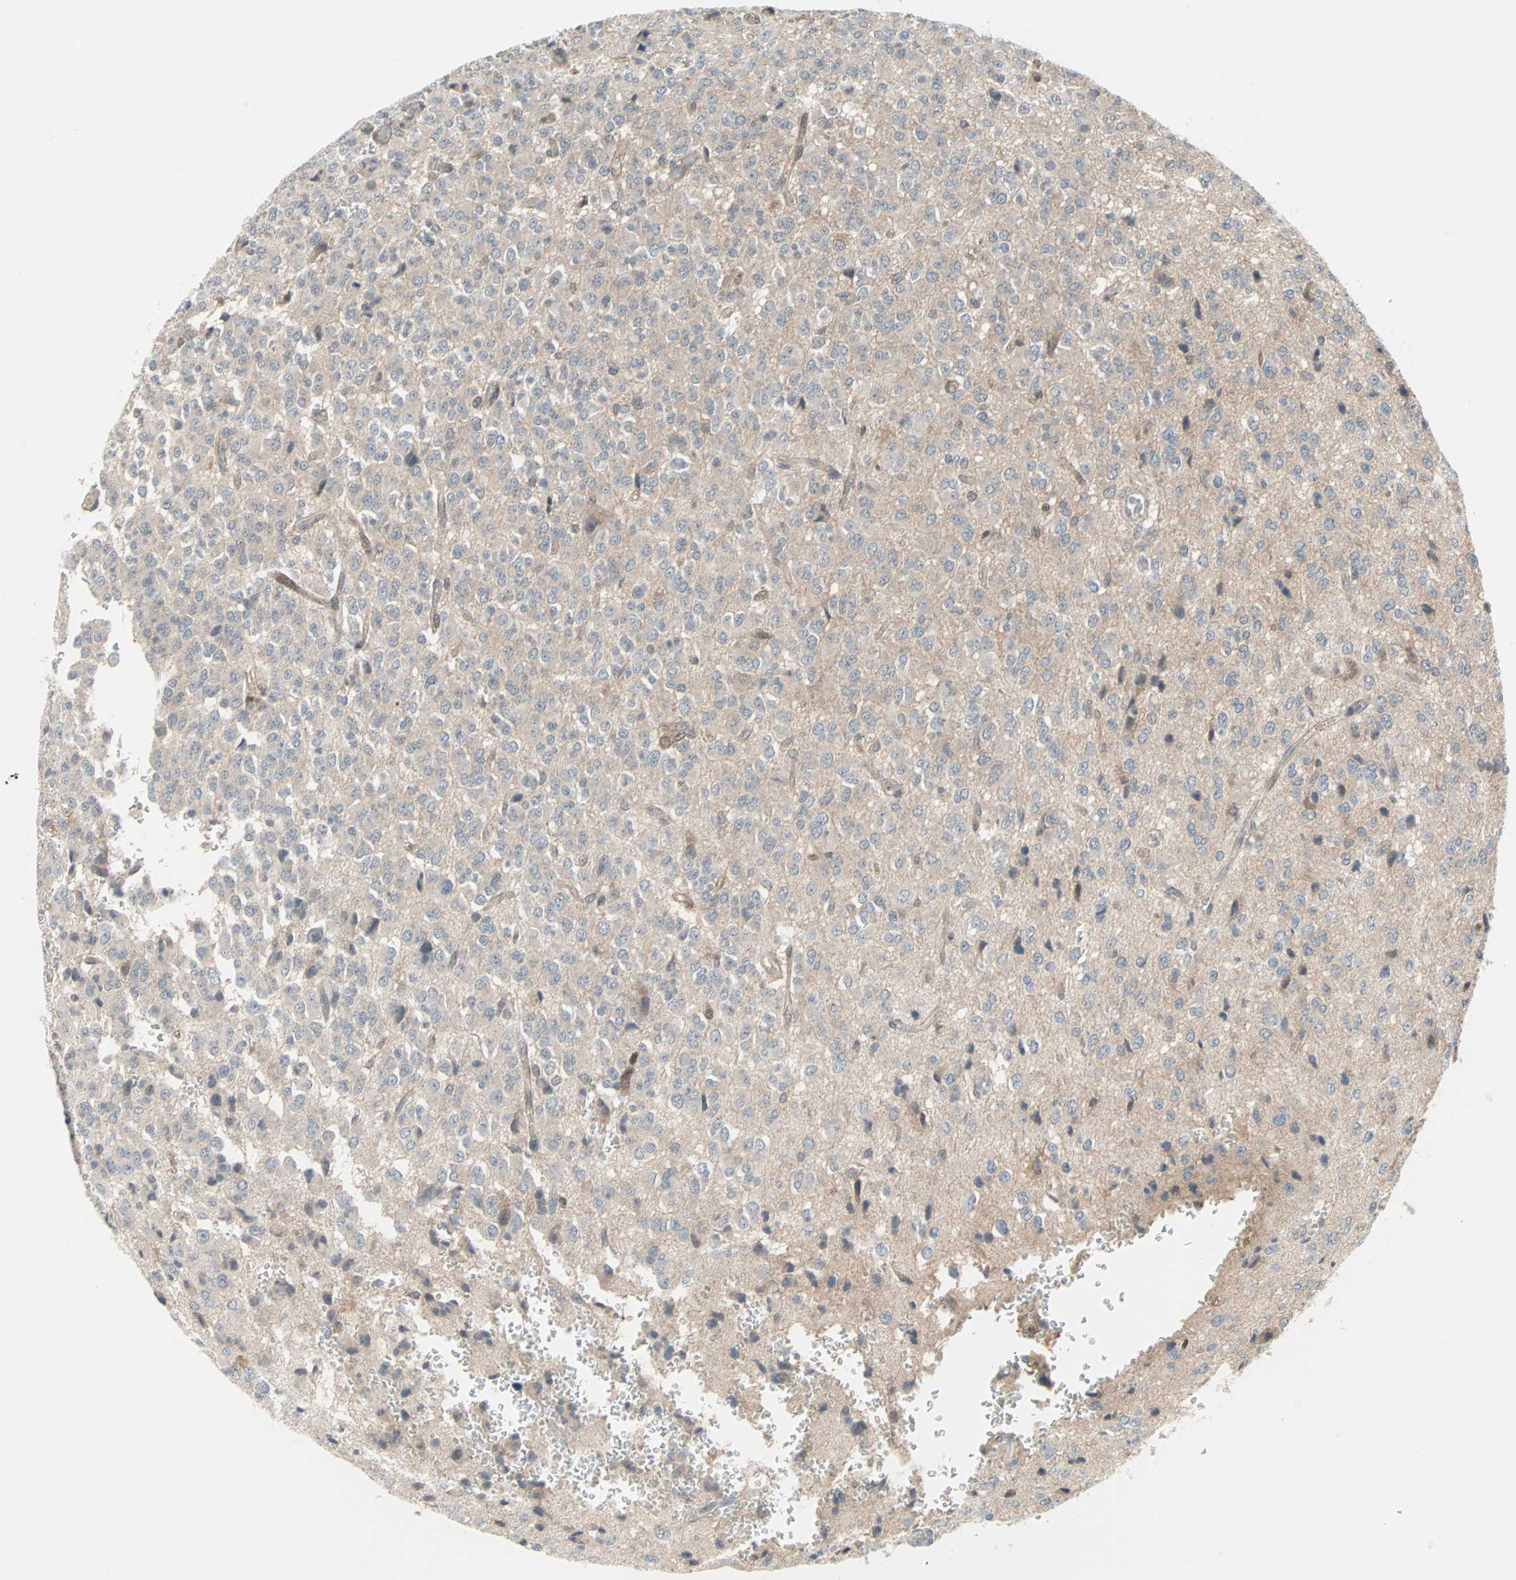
{"staining": {"intensity": "negative", "quantity": "none", "location": "none"}, "tissue": "glioma", "cell_type": "Tumor cells", "image_type": "cancer", "snomed": [{"axis": "morphology", "description": "Glioma, malignant, High grade"}, {"axis": "topography", "description": "pancreas cauda"}], "caption": "IHC of human glioma demonstrates no positivity in tumor cells.", "gene": "CASP3", "patient": {"sex": "male", "age": 60}}